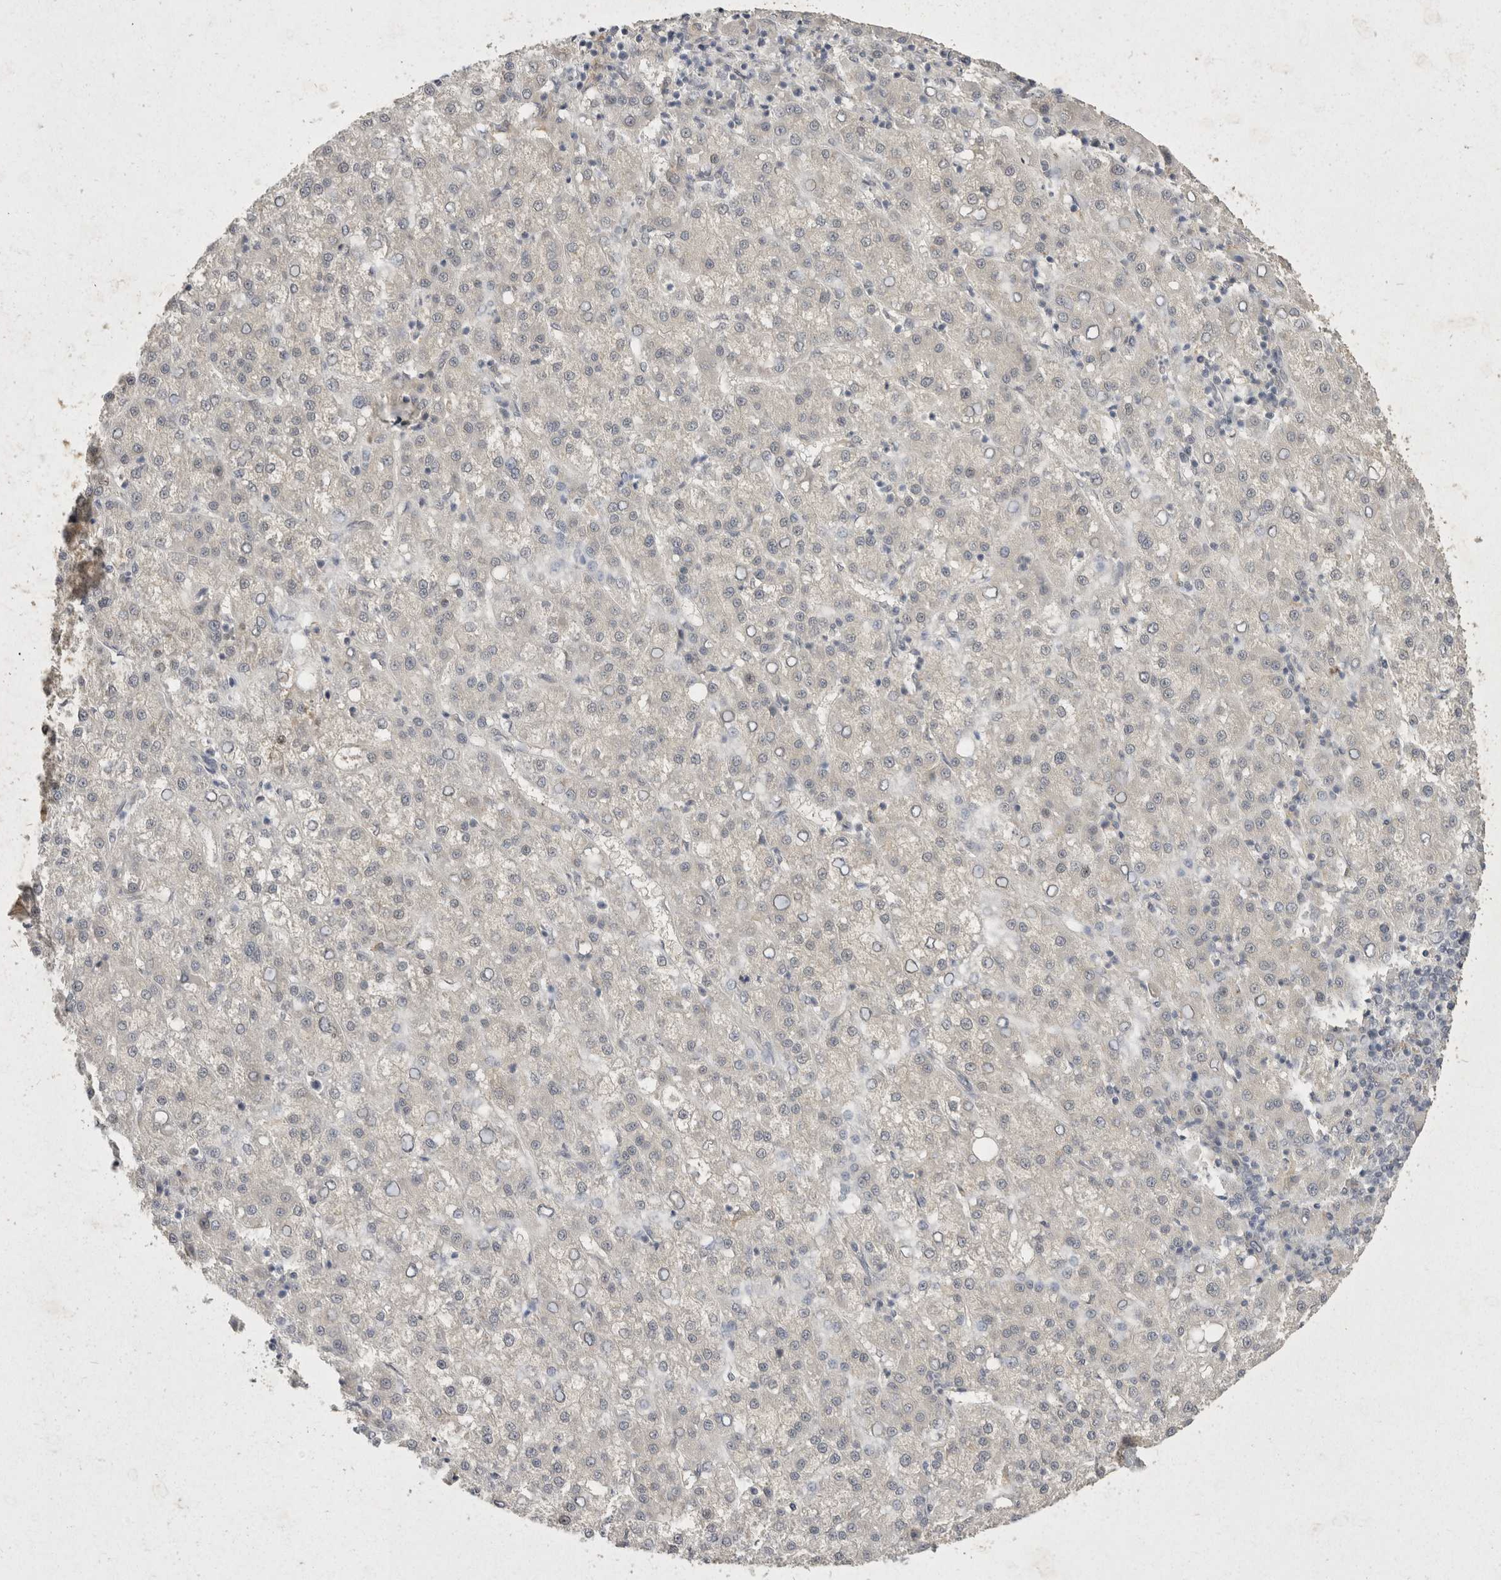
{"staining": {"intensity": "negative", "quantity": "none", "location": "none"}, "tissue": "liver cancer", "cell_type": "Tumor cells", "image_type": "cancer", "snomed": [{"axis": "morphology", "description": "Carcinoma, Hepatocellular, NOS"}, {"axis": "topography", "description": "Liver"}], "caption": "A high-resolution photomicrograph shows immunohistochemistry staining of liver cancer, which exhibits no significant expression in tumor cells.", "gene": "TOM1L2", "patient": {"sex": "female", "age": 58}}